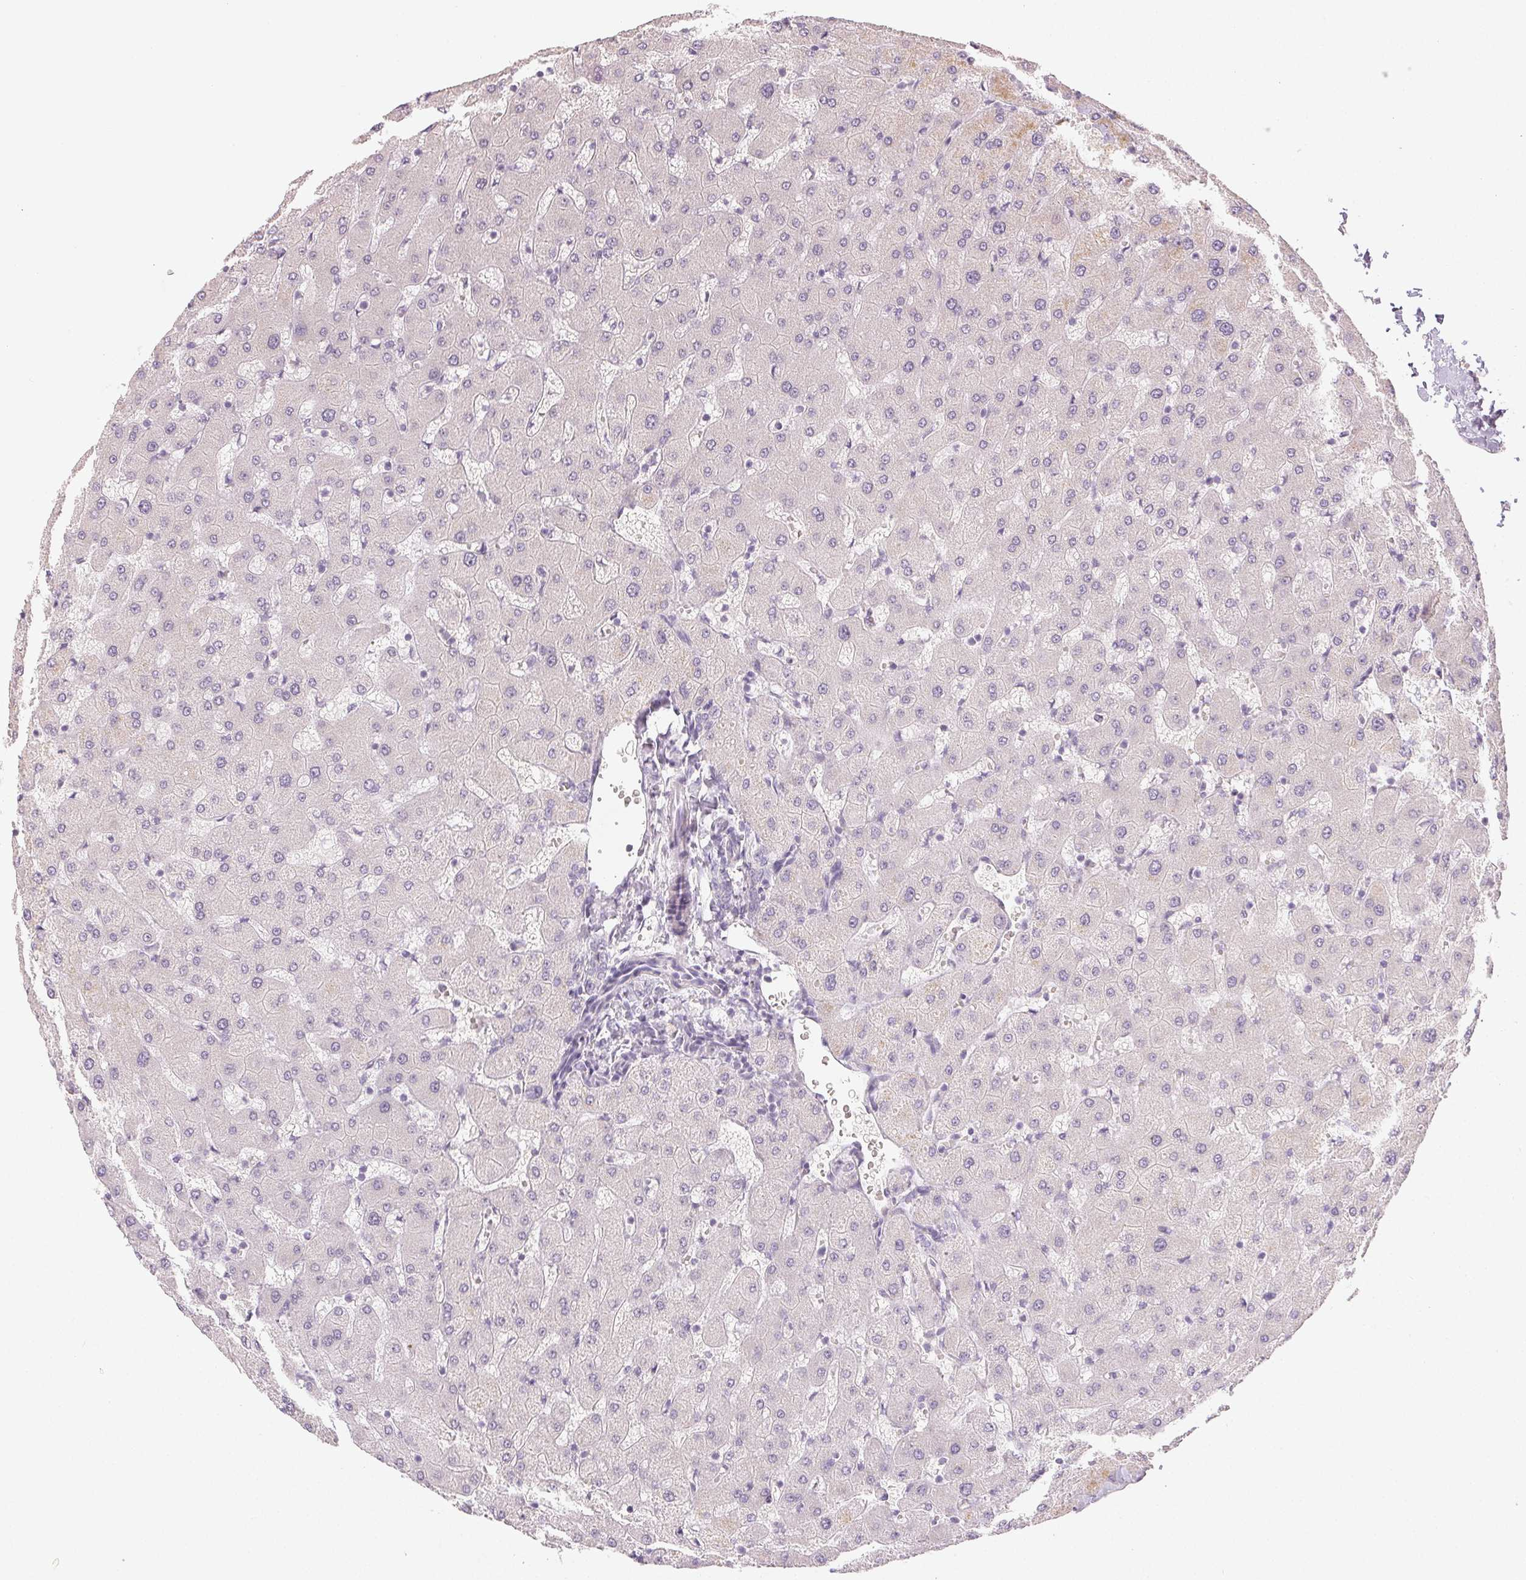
{"staining": {"intensity": "negative", "quantity": "none", "location": "none"}, "tissue": "liver", "cell_type": "Cholangiocytes", "image_type": "normal", "snomed": [{"axis": "morphology", "description": "Normal tissue, NOS"}, {"axis": "topography", "description": "Liver"}], "caption": "Image shows no protein positivity in cholangiocytes of unremarkable liver.", "gene": "LVRN", "patient": {"sex": "female", "age": 63}}